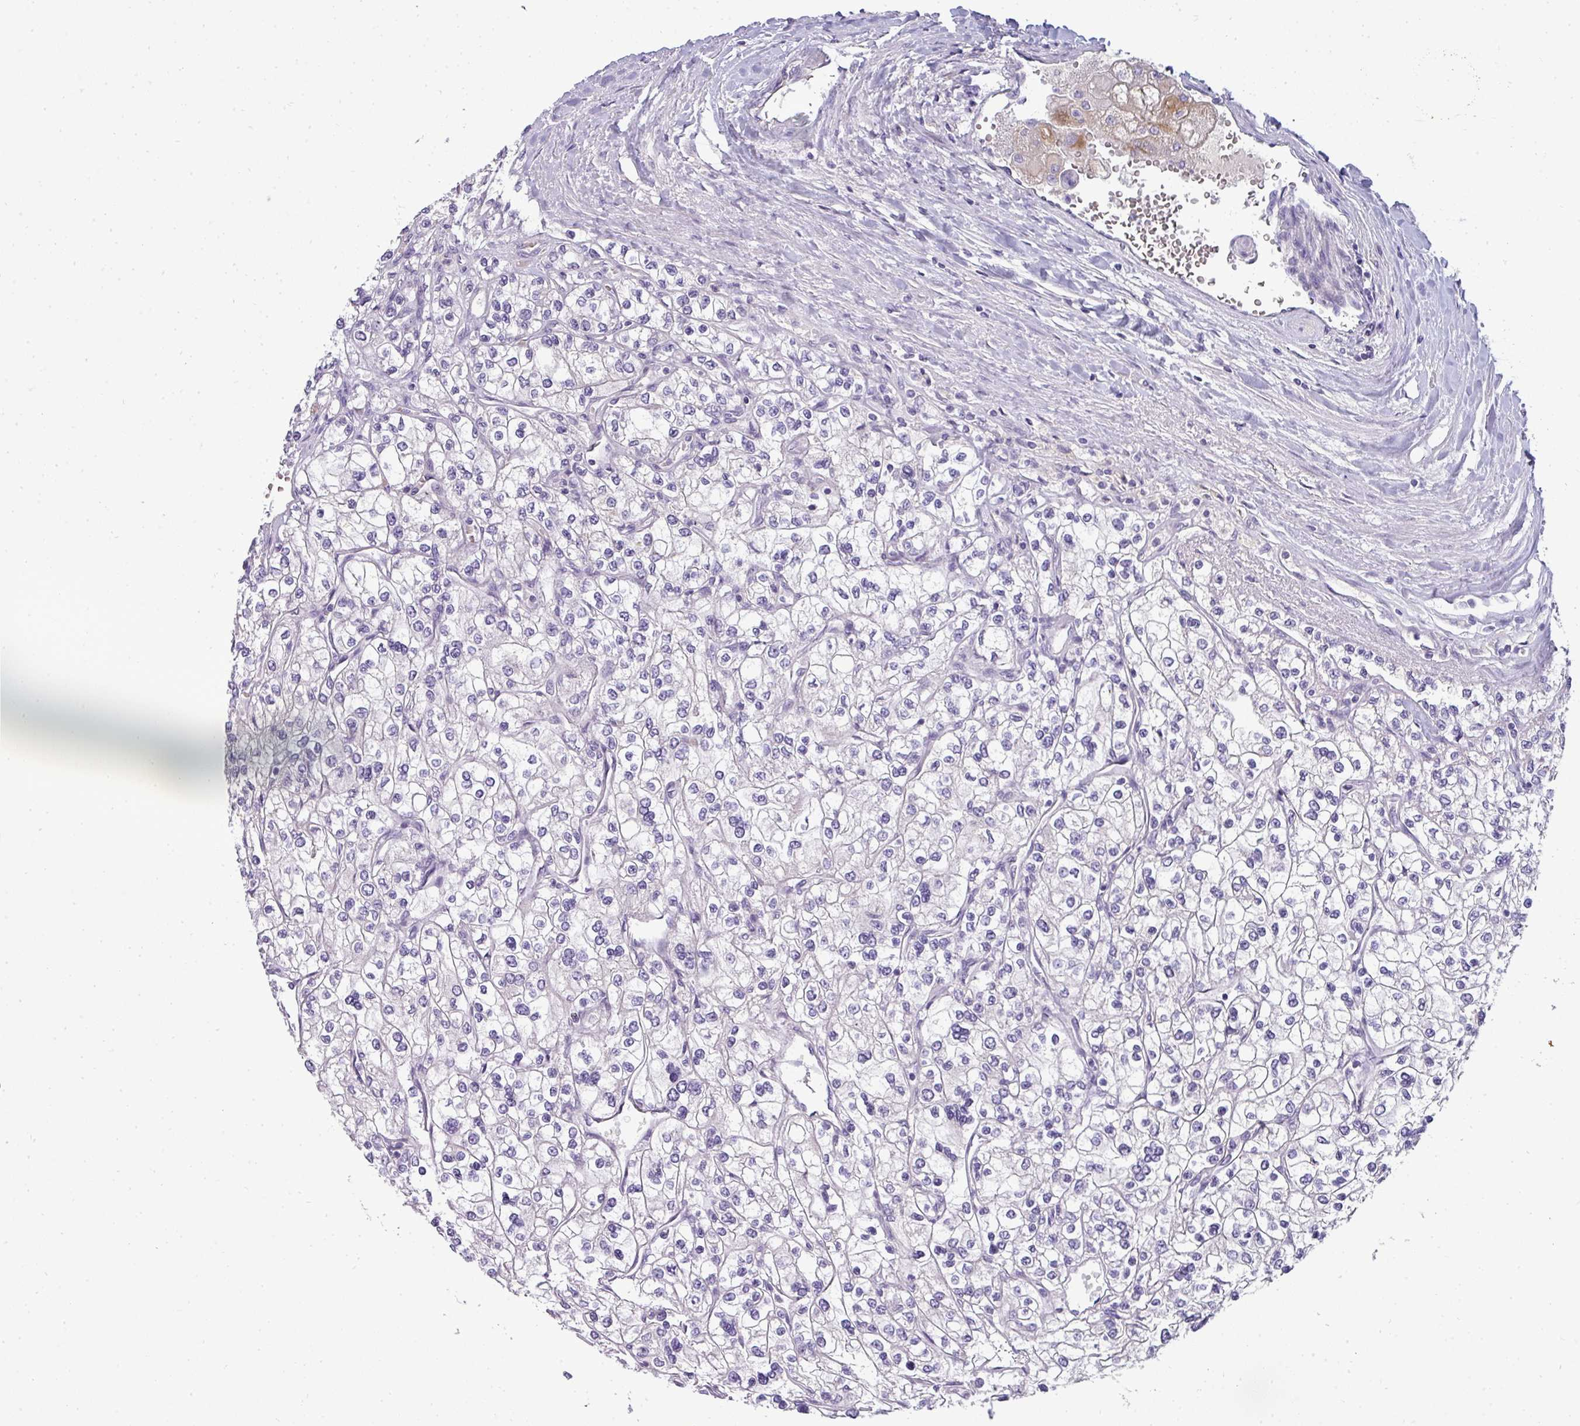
{"staining": {"intensity": "negative", "quantity": "none", "location": "none"}, "tissue": "renal cancer", "cell_type": "Tumor cells", "image_type": "cancer", "snomed": [{"axis": "morphology", "description": "Adenocarcinoma, NOS"}, {"axis": "topography", "description": "Kidney"}], "caption": "A high-resolution histopathology image shows immunohistochemistry staining of adenocarcinoma (renal), which shows no significant positivity in tumor cells. (DAB (3,3'-diaminobenzidine) IHC with hematoxylin counter stain).", "gene": "ASXL3", "patient": {"sex": "male", "age": 80}}